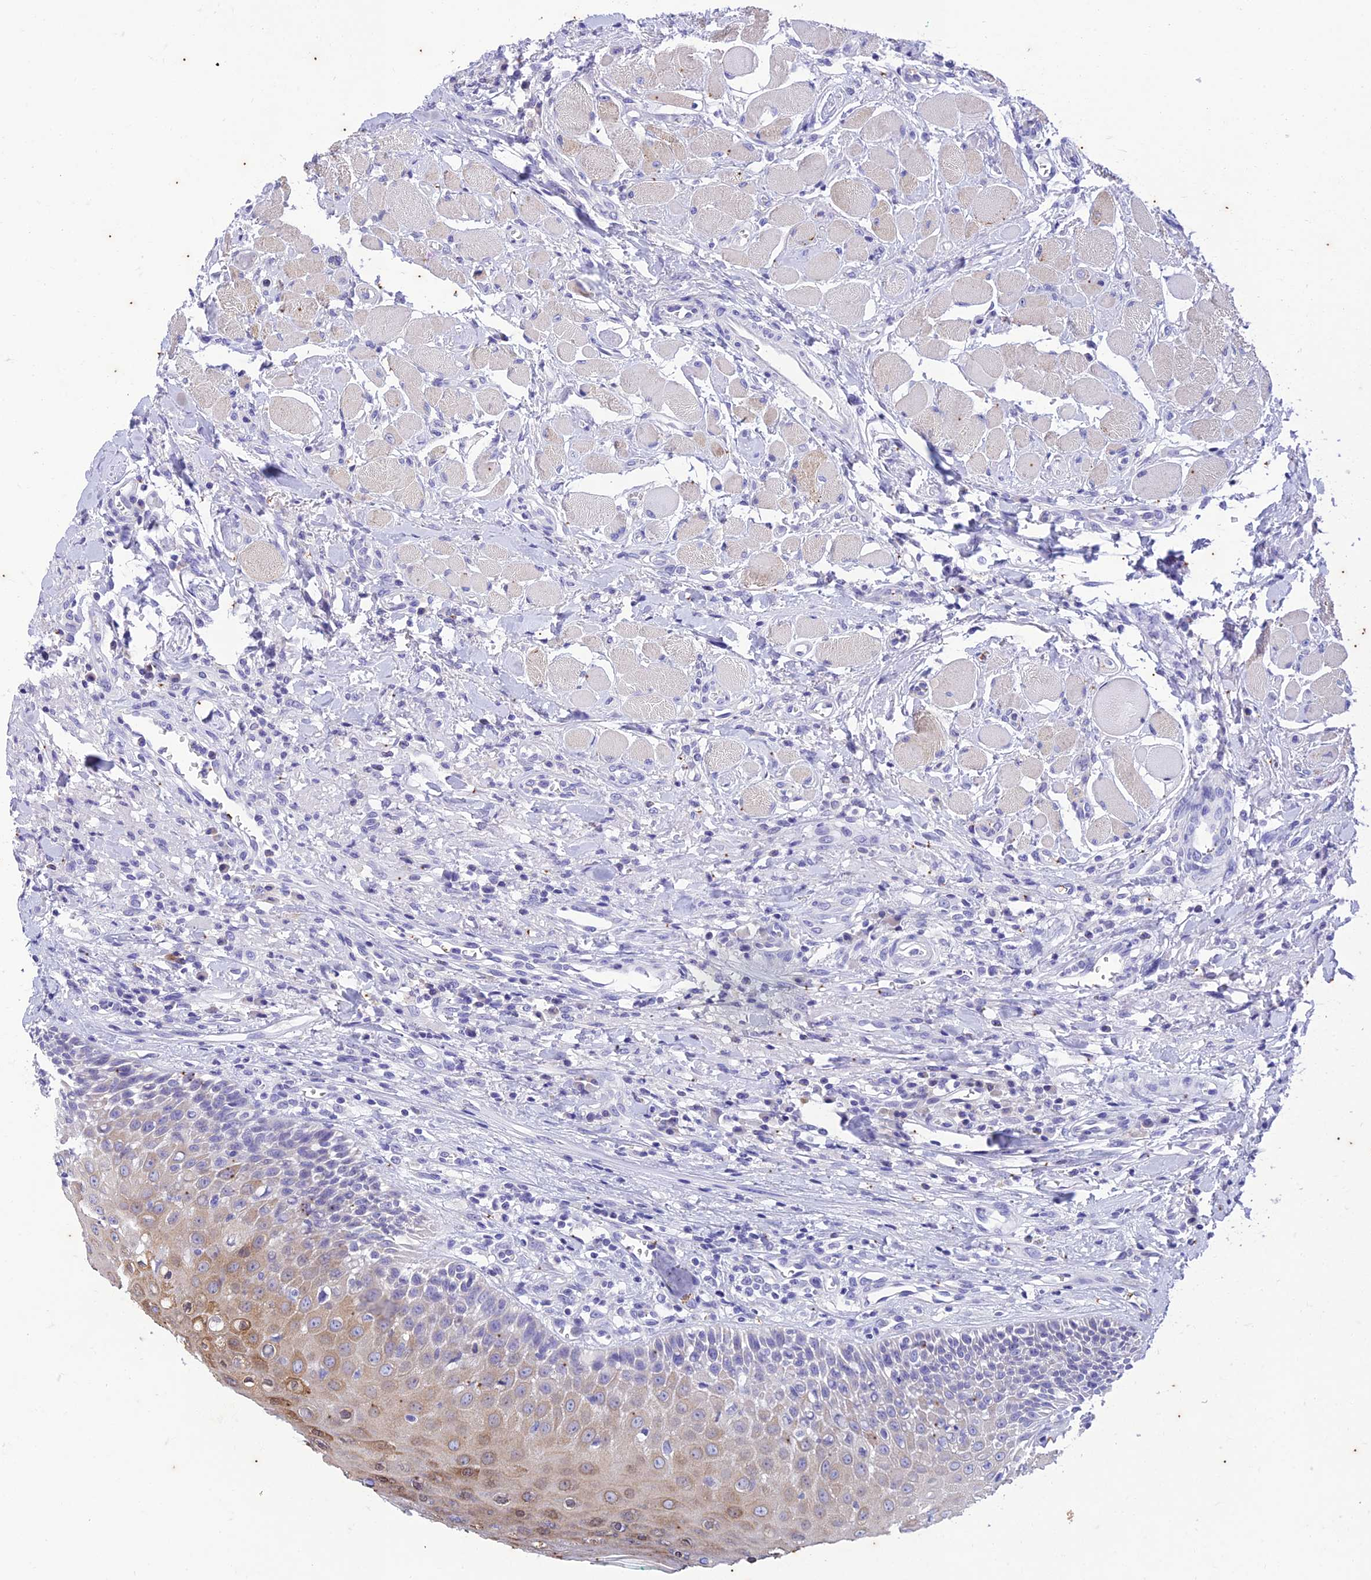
{"staining": {"intensity": "moderate", "quantity": "25%-75%", "location": "cytoplasmic/membranous"}, "tissue": "oral mucosa", "cell_type": "Squamous epithelial cells", "image_type": "normal", "snomed": [{"axis": "morphology", "description": "Normal tissue, NOS"}, {"axis": "topography", "description": "Oral tissue"}], "caption": "Brown immunohistochemical staining in normal oral mucosa shows moderate cytoplasmic/membranous positivity in approximately 25%-75% of squamous epithelial cells. (Brightfield microscopy of DAB IHC at high magnification).", "gene": "TMEM40", "patient": {"sex": "female", "age": 70}}